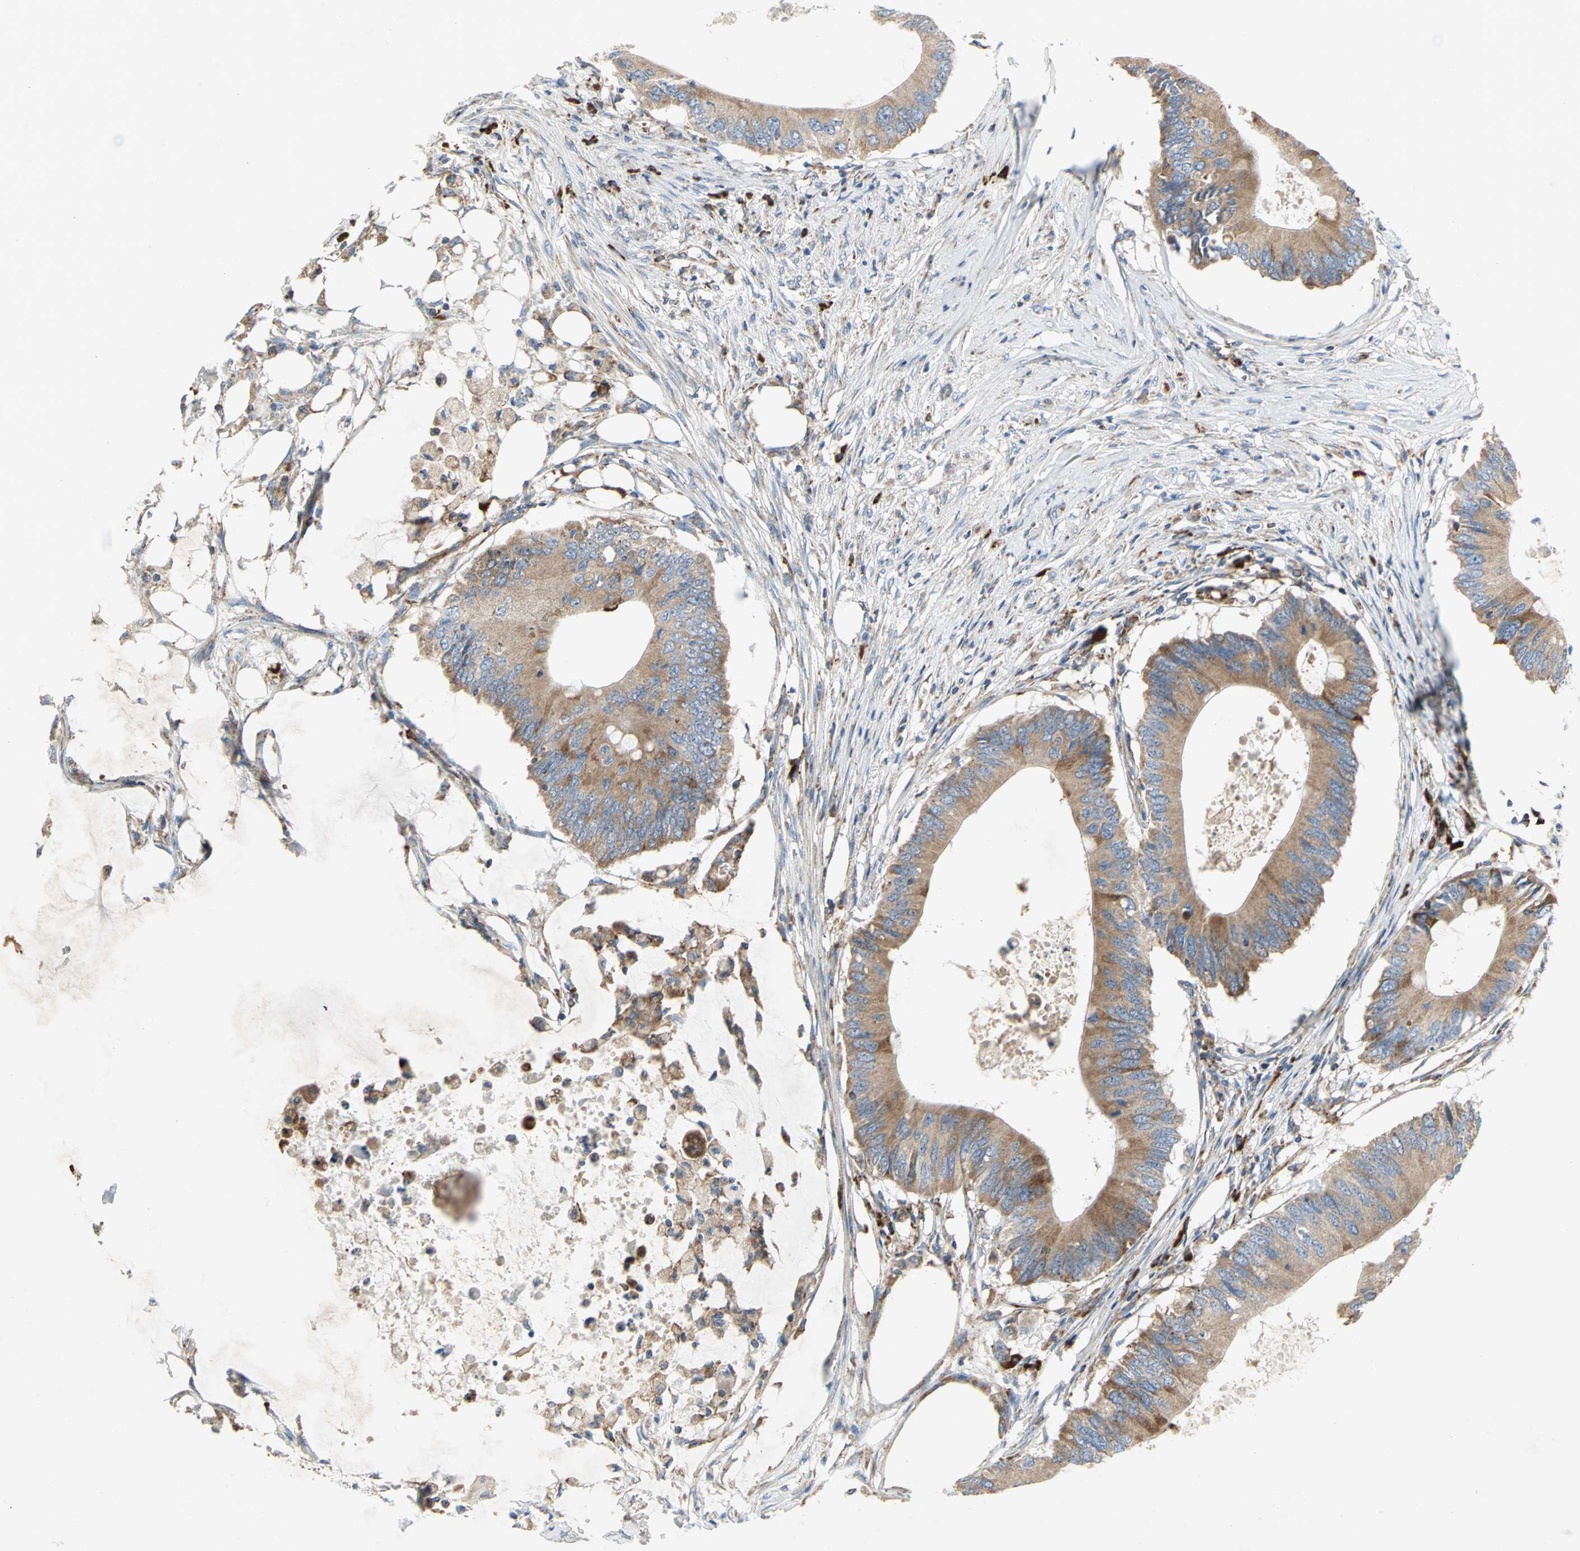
{"staining": {"intensity": "moderate", "quantity": ">75%", "location": "cytoplasmic/membranous"}, "tissue": "colorectal cancer", "cell_type": "Tumor cells", "image_type": "cancer", "snomed": [{"axis": "morphology", "description": "Adenocarcinoma, NOS"}, {"axis": "topography", "description": "Colon"}], "caption": "Adenocarcinoma (colorectal) stained with a brown dye shows moderate cytoplasmic/membranous positive staining in approximately >75% of tumor cells.", "gene": "TULP4", "patient": {"sex": "male", "age": 71}}